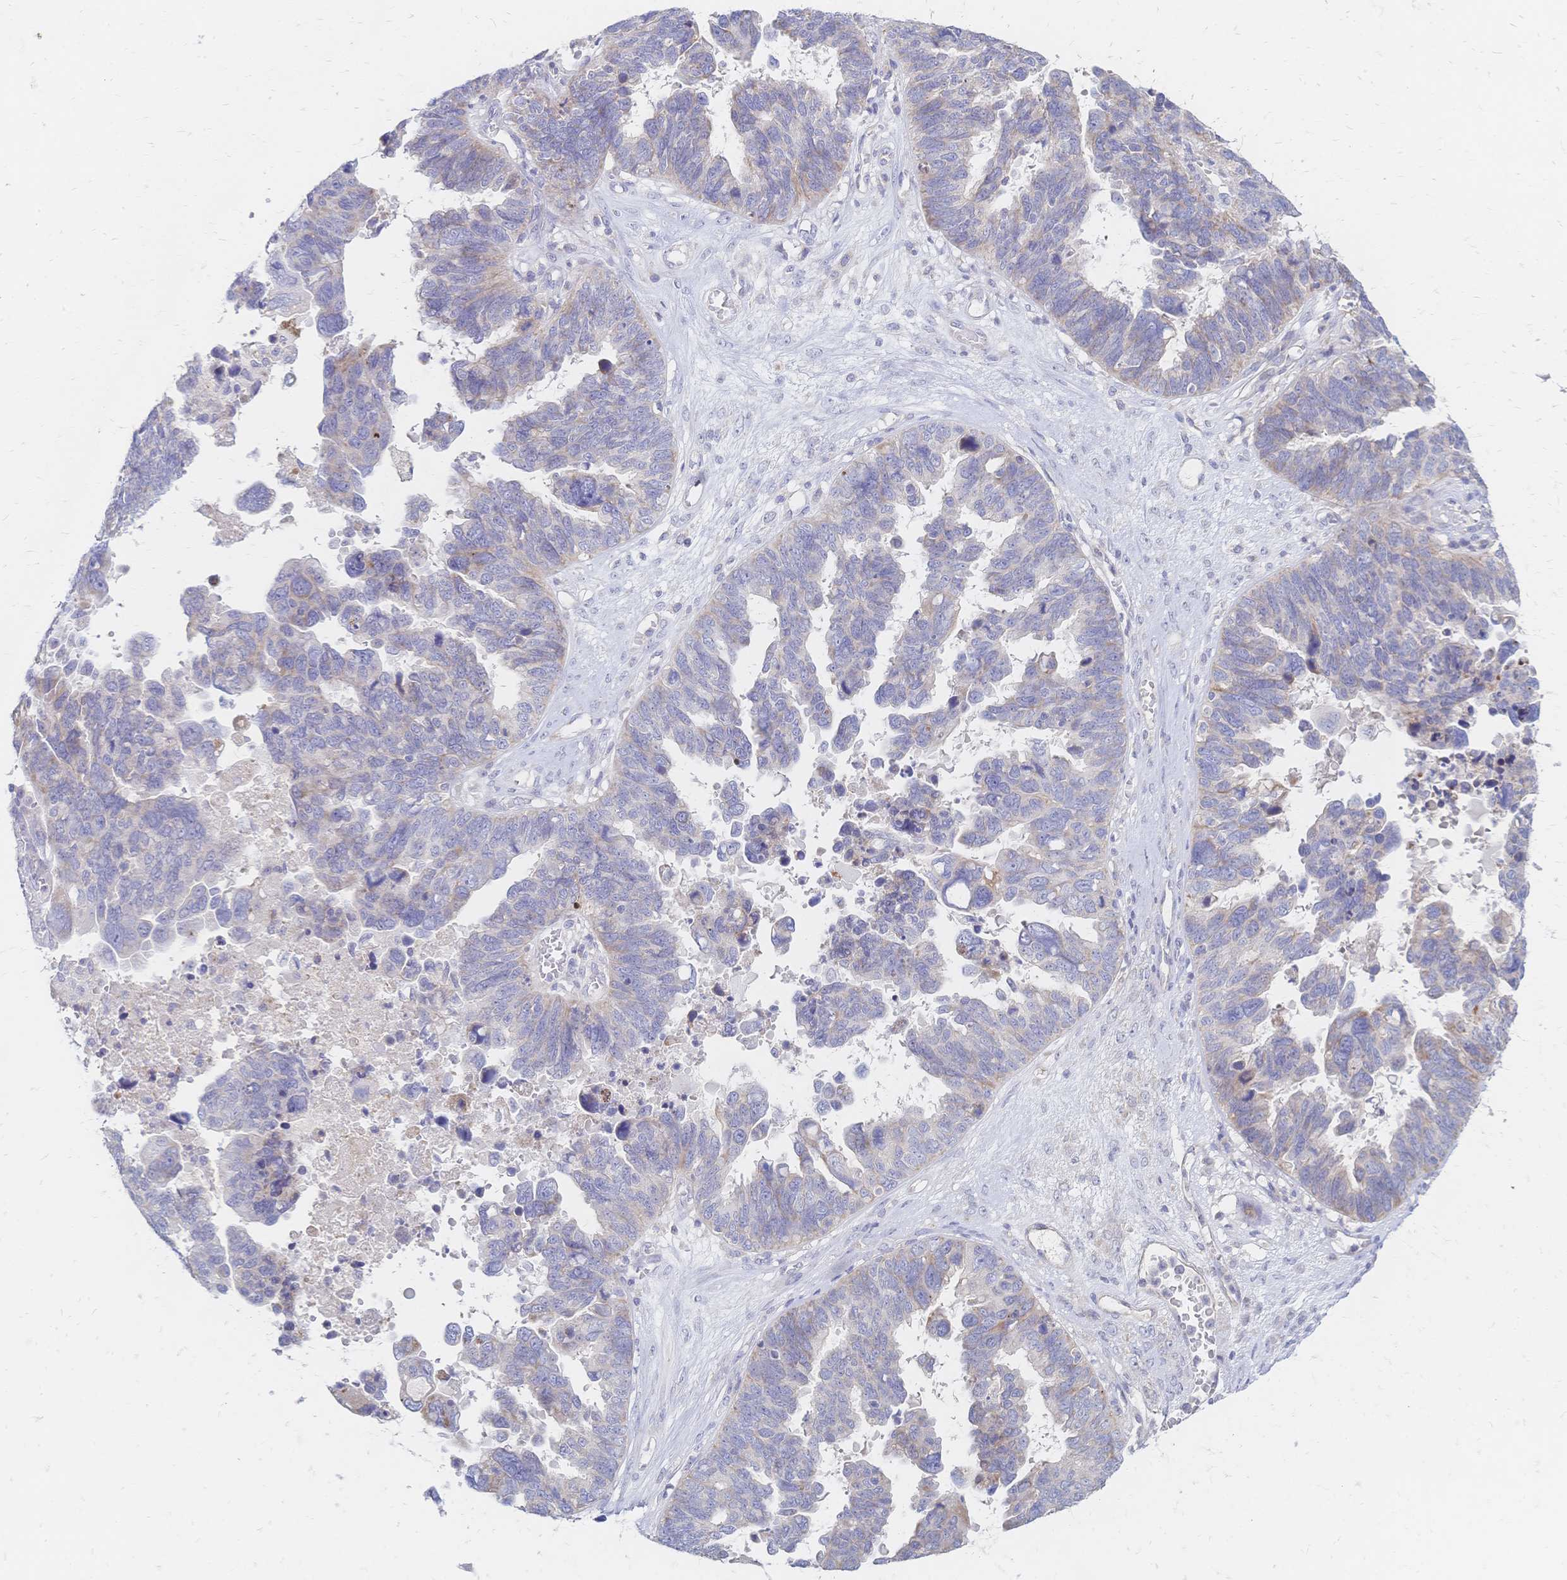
{"staining": {"intensity": "weak", "quantity": "25%-75%", "location": "cytoplasmic/membranous"}, "tissue": "ovarian cancer", "cell_type": "Tumor cells", "image_type": "cancer", "snomed": [{"axis": "morphology", "description": "Cystadenocarcinoma, serous, NOS"}, {"axis": "topography", "description": "Ovary"}], "caption": "Immunohistochemical staining of human ovarian cancer exhibits low levels of weak cytoplasmic/membranous expression in approximately 25%-75% of tumor cells.", "gene": "VWC2L", "patient": {"sex": "female", "age": 60}}